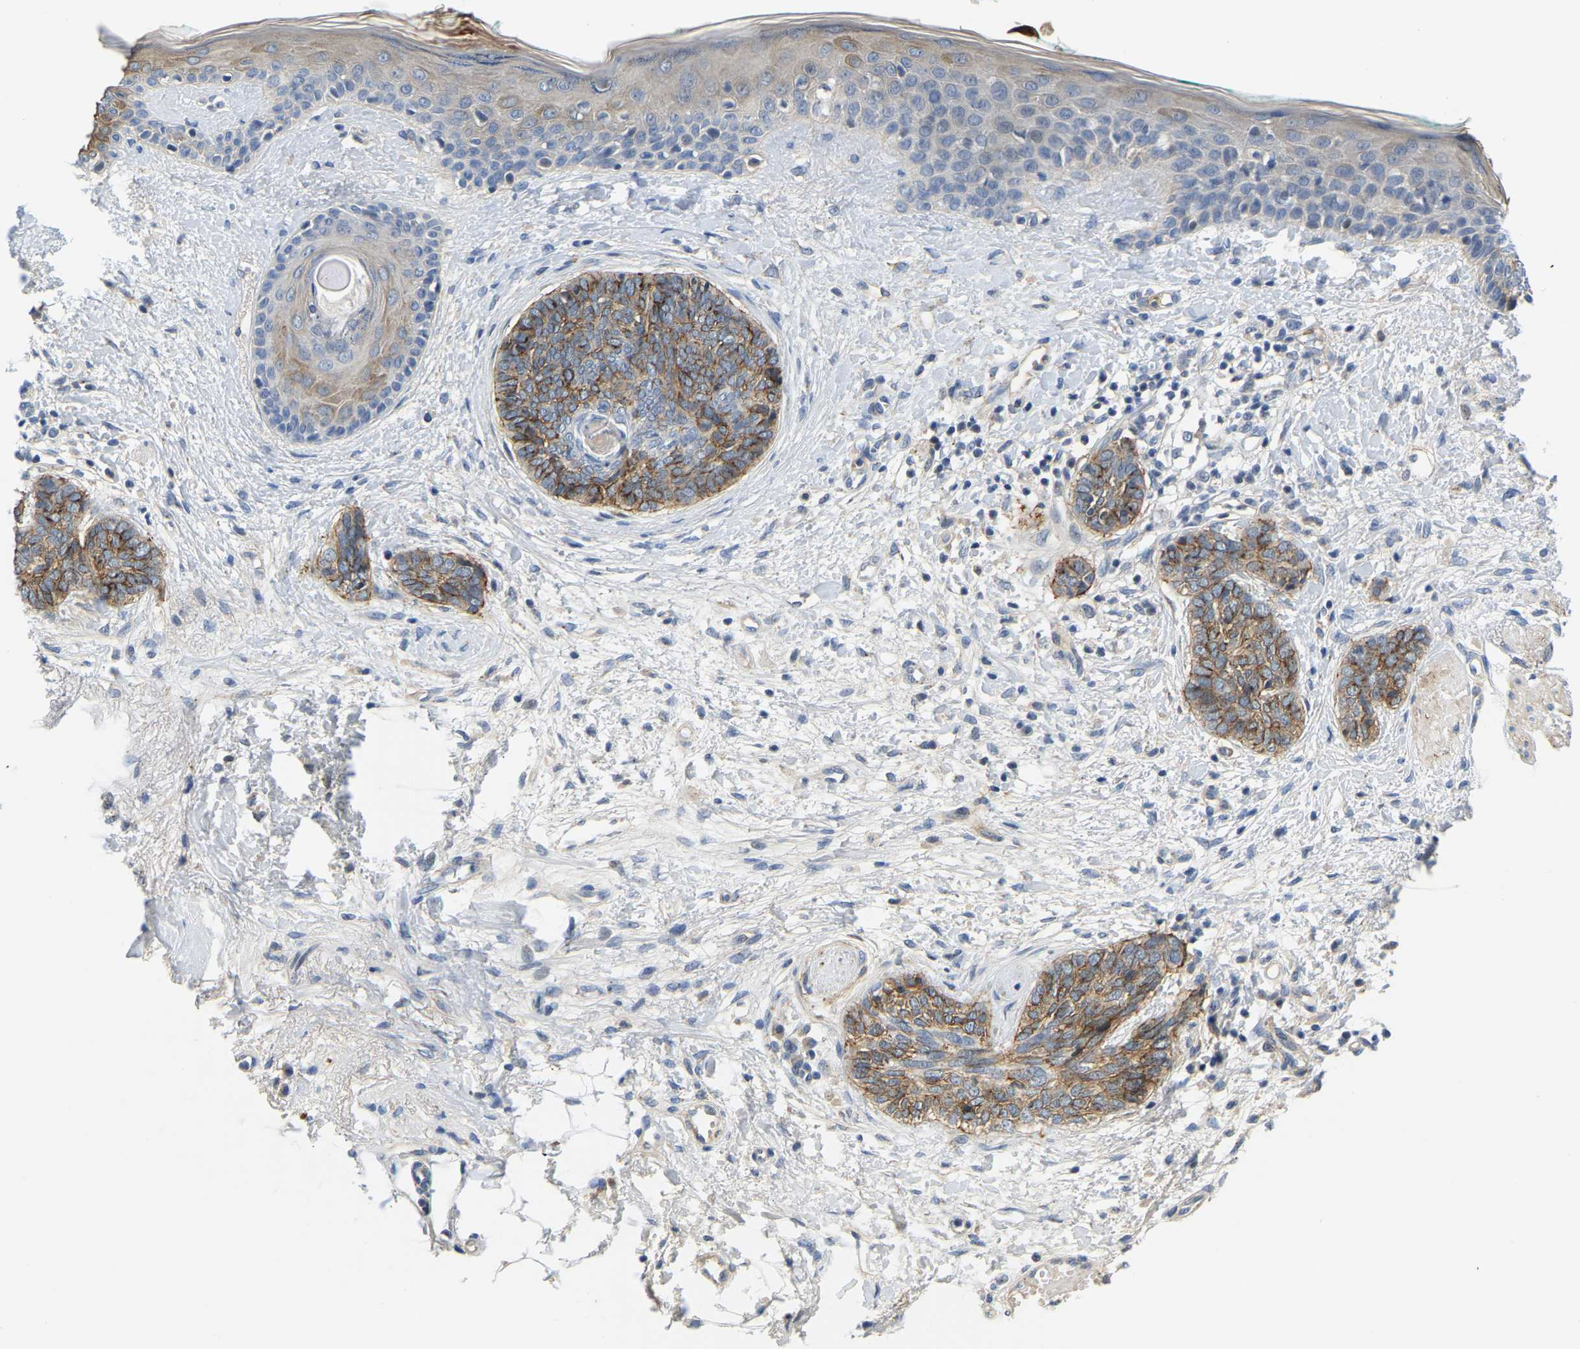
{"staining": {"intensity": "moderate", "quantity": ">75%", "location": "cytoplasmic/membranous"}, "tissue": "skin cancer", "cell_type": "Tumor cells", "image_type": "cancer", "snomed": [{"axis": "morphology", "description": "Basal cell carcinoma"}, {"axis": "topography", "description": "Skin"}], "caption": "The photomicrograph demonstrates staining of skin cancer (basal cell carcinoma), revealing moderate cytoplasmic/membranous protein expression (brown color) within tumor cells.", "gene": "LIAS", "patient": {"sex": "female", "age": 84}}